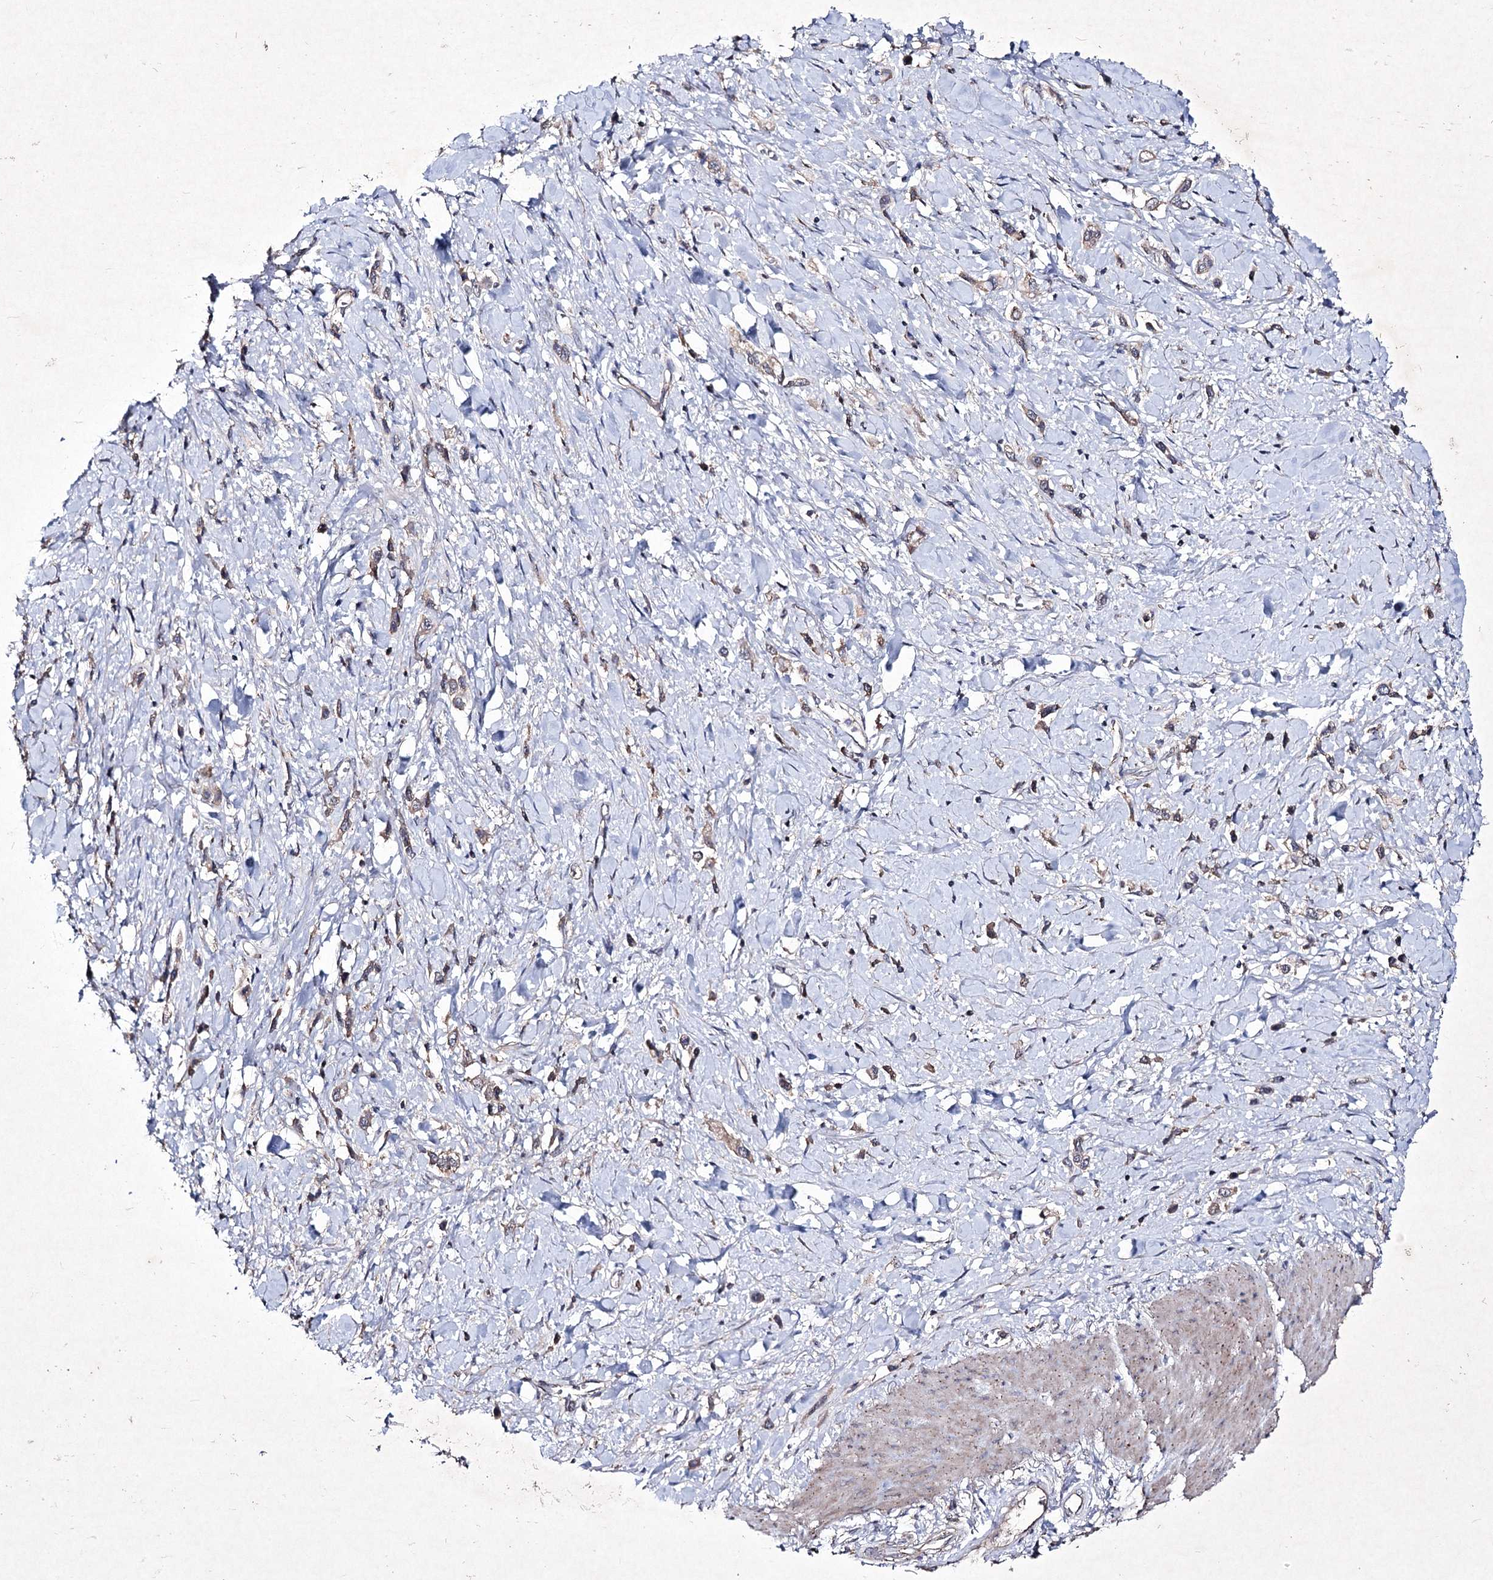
{"staining": {"intensity": "weak", "quantity": "25%-75%", "location": "cytoplasmic/membranous"}, "tissue": "stomach cancer", "cell_type": "Tumor cells", "image_type": "cancer", "snomed": [{"axis": "morphology", "description": "Normal tissue, NOS"}, {"axis": "morphology", "description": "Adenocarcinoma, NOS"}, {"axis": "topography", "description": "Stomach, upper"}, {"axis": "topography", "description": "Stomach"}], "caption": "Stomach adenocarcinoma tissue reveals weak cytoplasmic/membranous expression in approximately 25%-75% of tumor cells", "gene": "SEMA4G", "patient": {"sex": "female", "age": 65}}